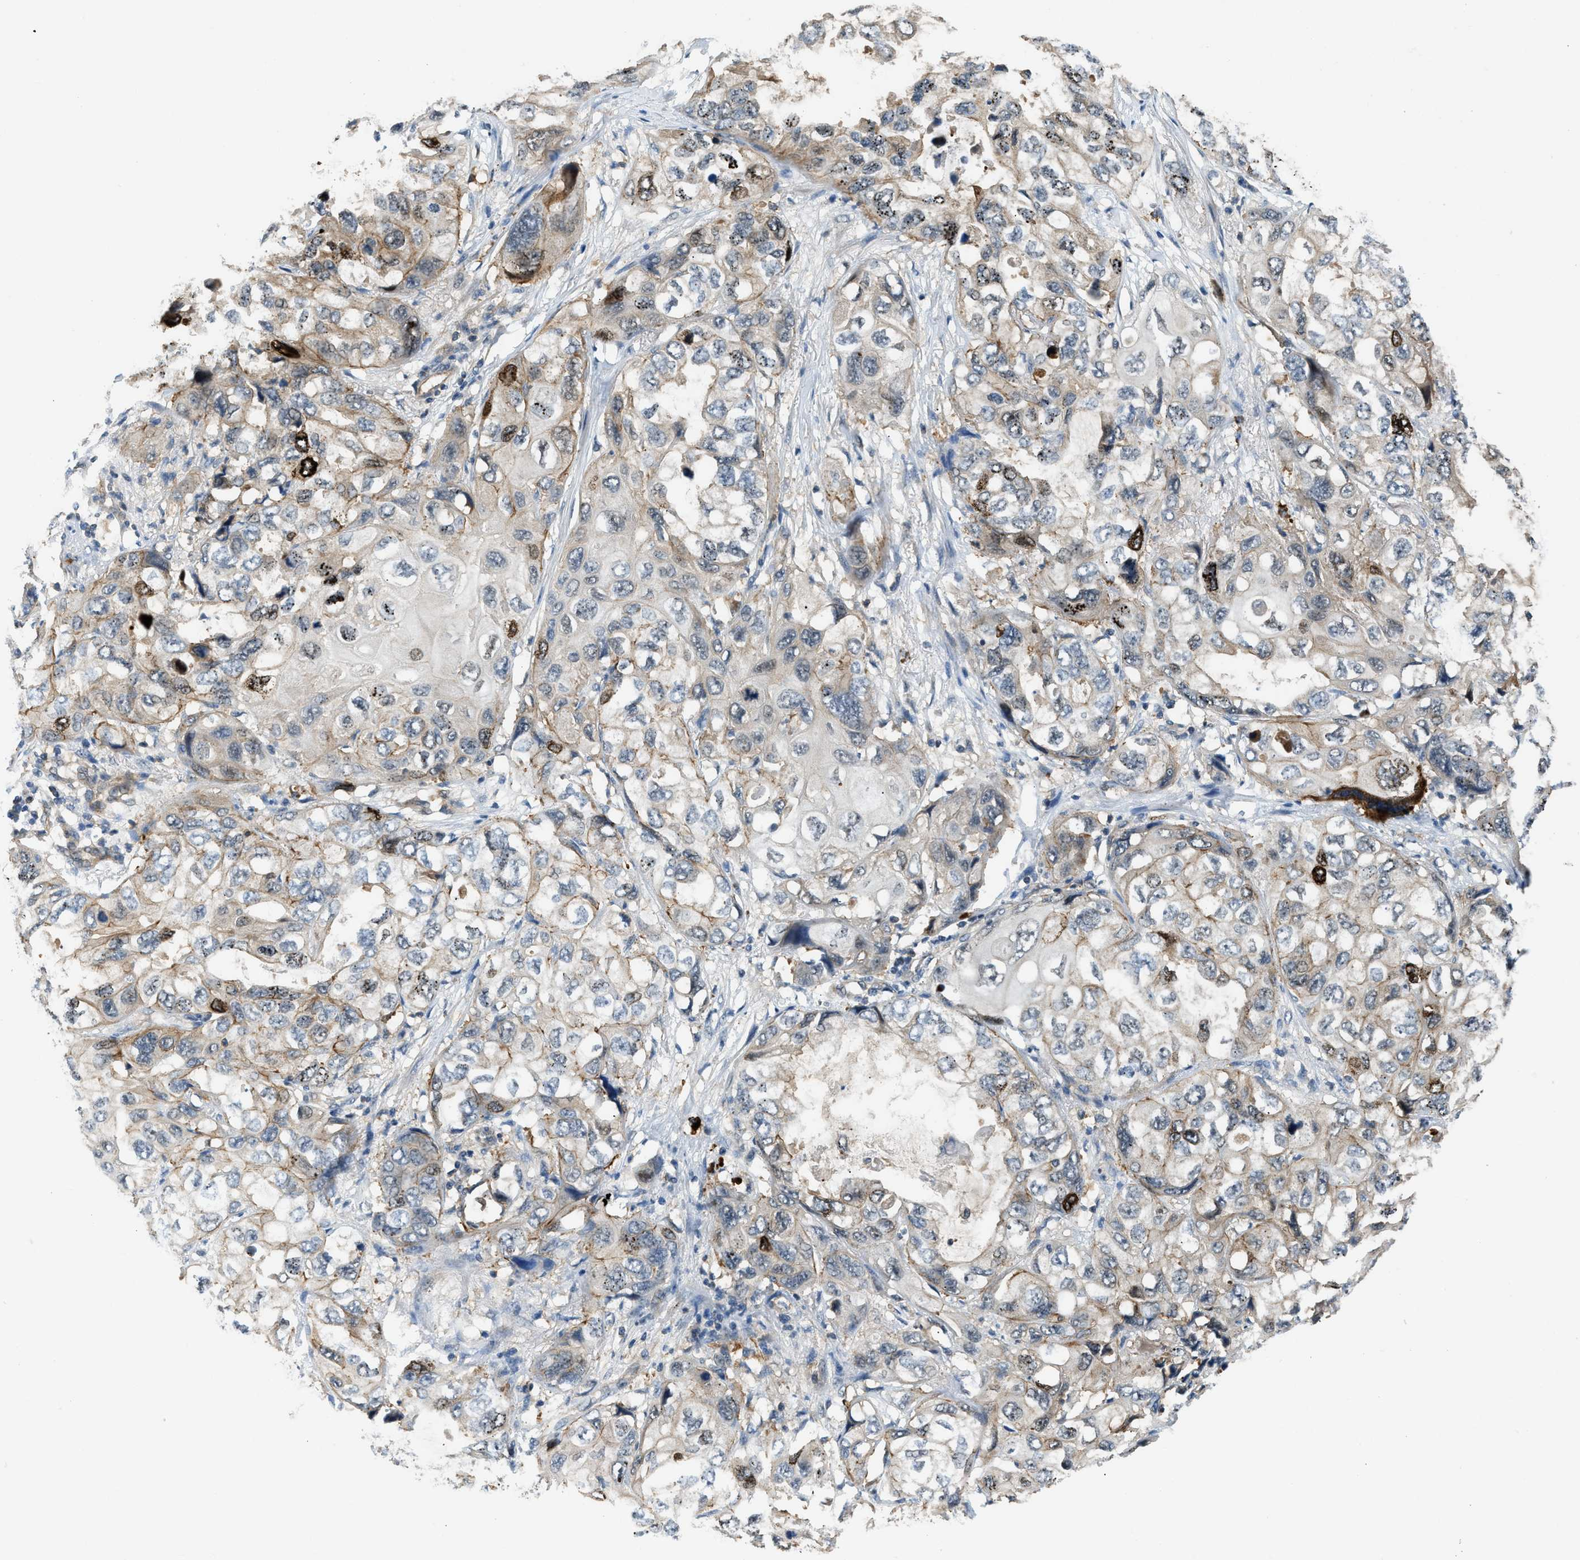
{"staining": {"intensity": "moderate", "quantity": ">75%", "location": "cytoplasmic/membranous,nuclear"}, "tissue": "lung cancer", "cell_type": "Tumor cells", "image_type": "cancer", "snomed": [{"axis": "morphology", "description": "Squamous cell carcinoma, NOS"}, {"axis": "topography", "description": "Lung"}], "caption": "Moderate cytoplasmic/membranous and nuclear positivity is identified in approximately >75% of tumor cells in lung cancer.", "gene": "CBLB", "patient": {"sex": "female", "age": 73}}